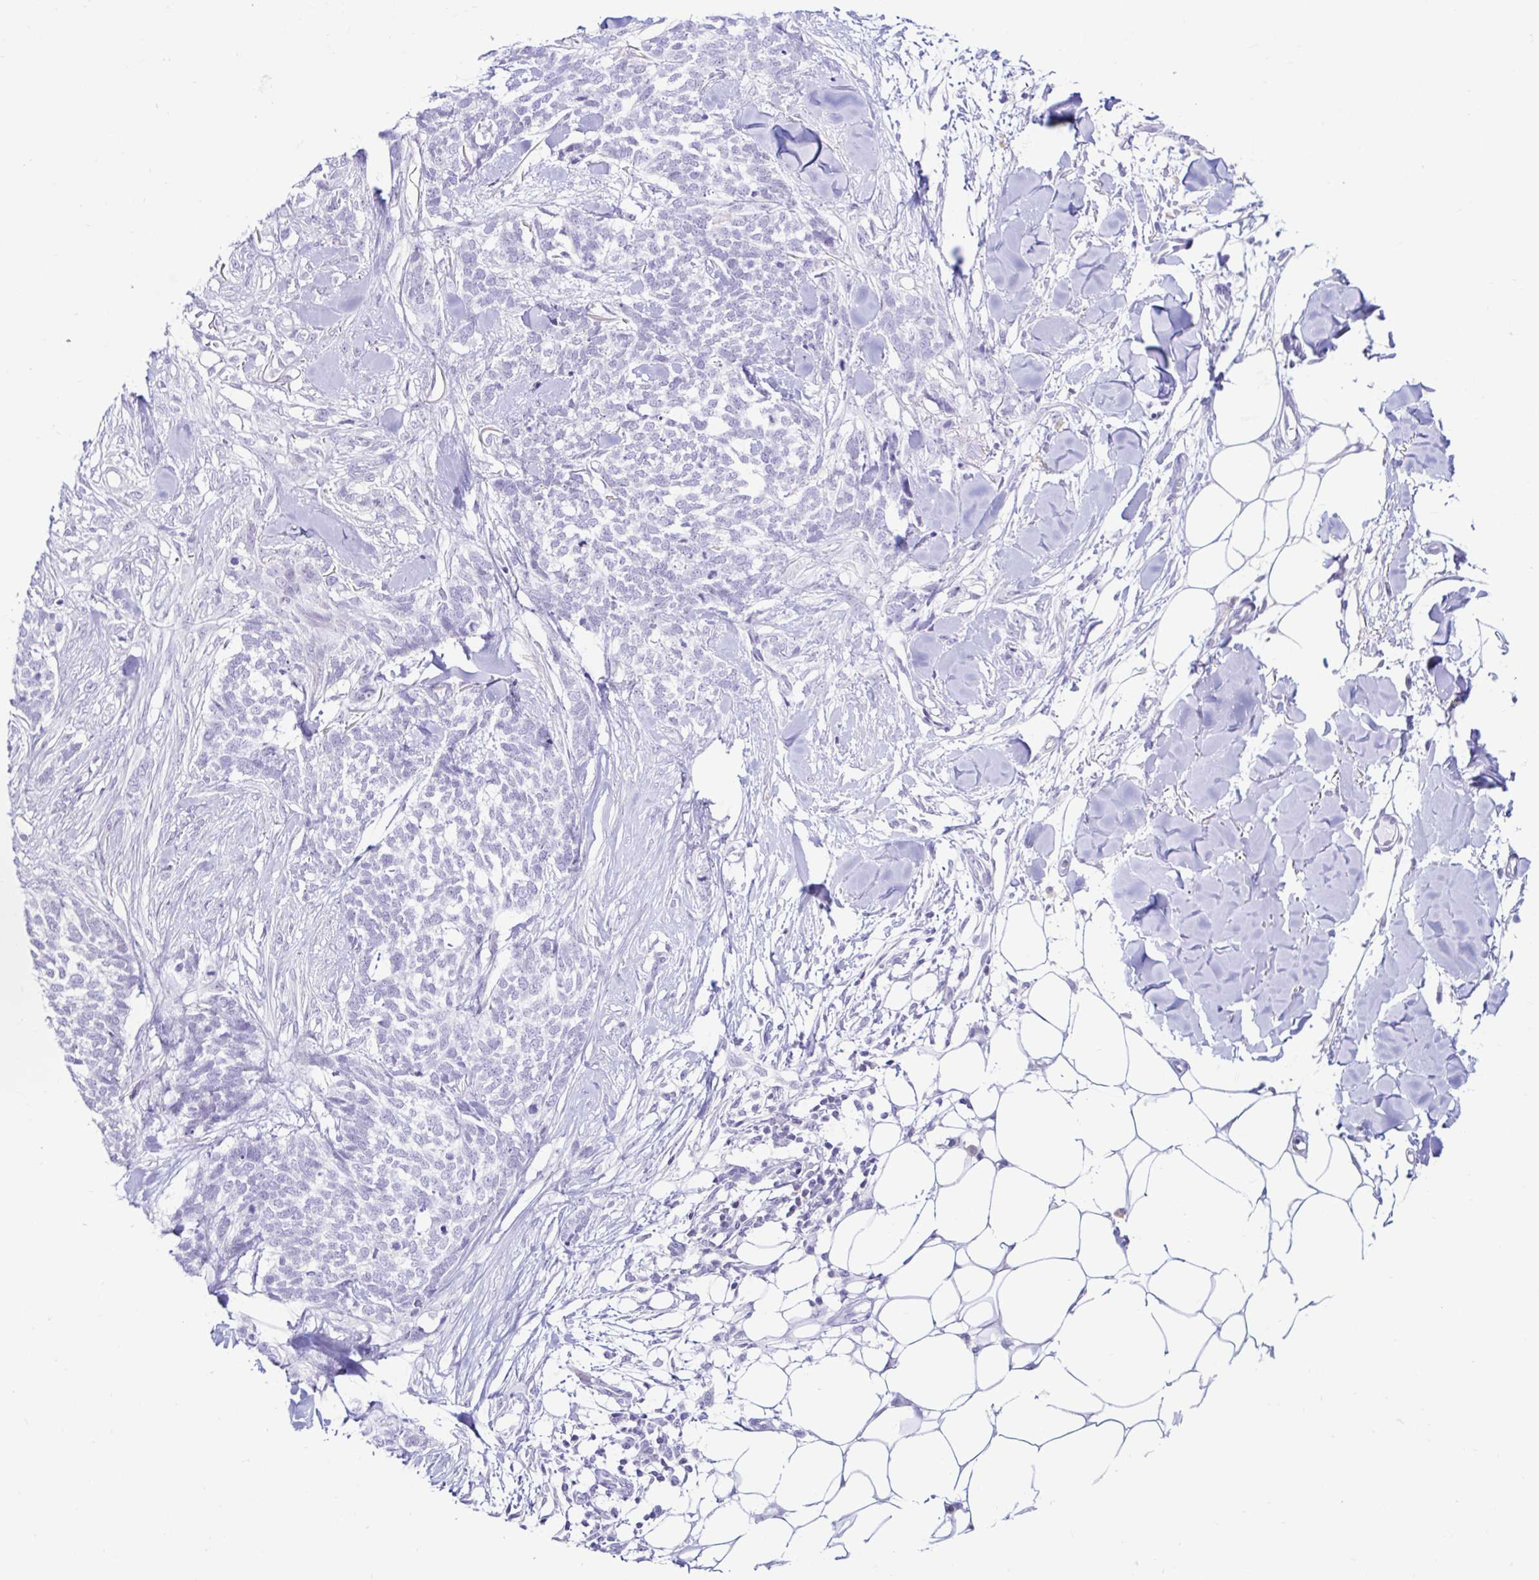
{"staining": {"intensity": "negative", "quantity": "none", "location": "none"}, "tissue": "skin cancer", "cell_type": "Tumor cells", "image_type": "cancer", "snomed": [{"axis": "morphology", "description": "Basal cell carcinoma"}, {"axis": "topography", "description": "Skin"}], "caption": "The IHC histopathology image has no significant positivity in tumor cells of skin basal cell carcinoma tissue.", "gene": "BEST1", "patient": {"sex": "female", "age": 59}}